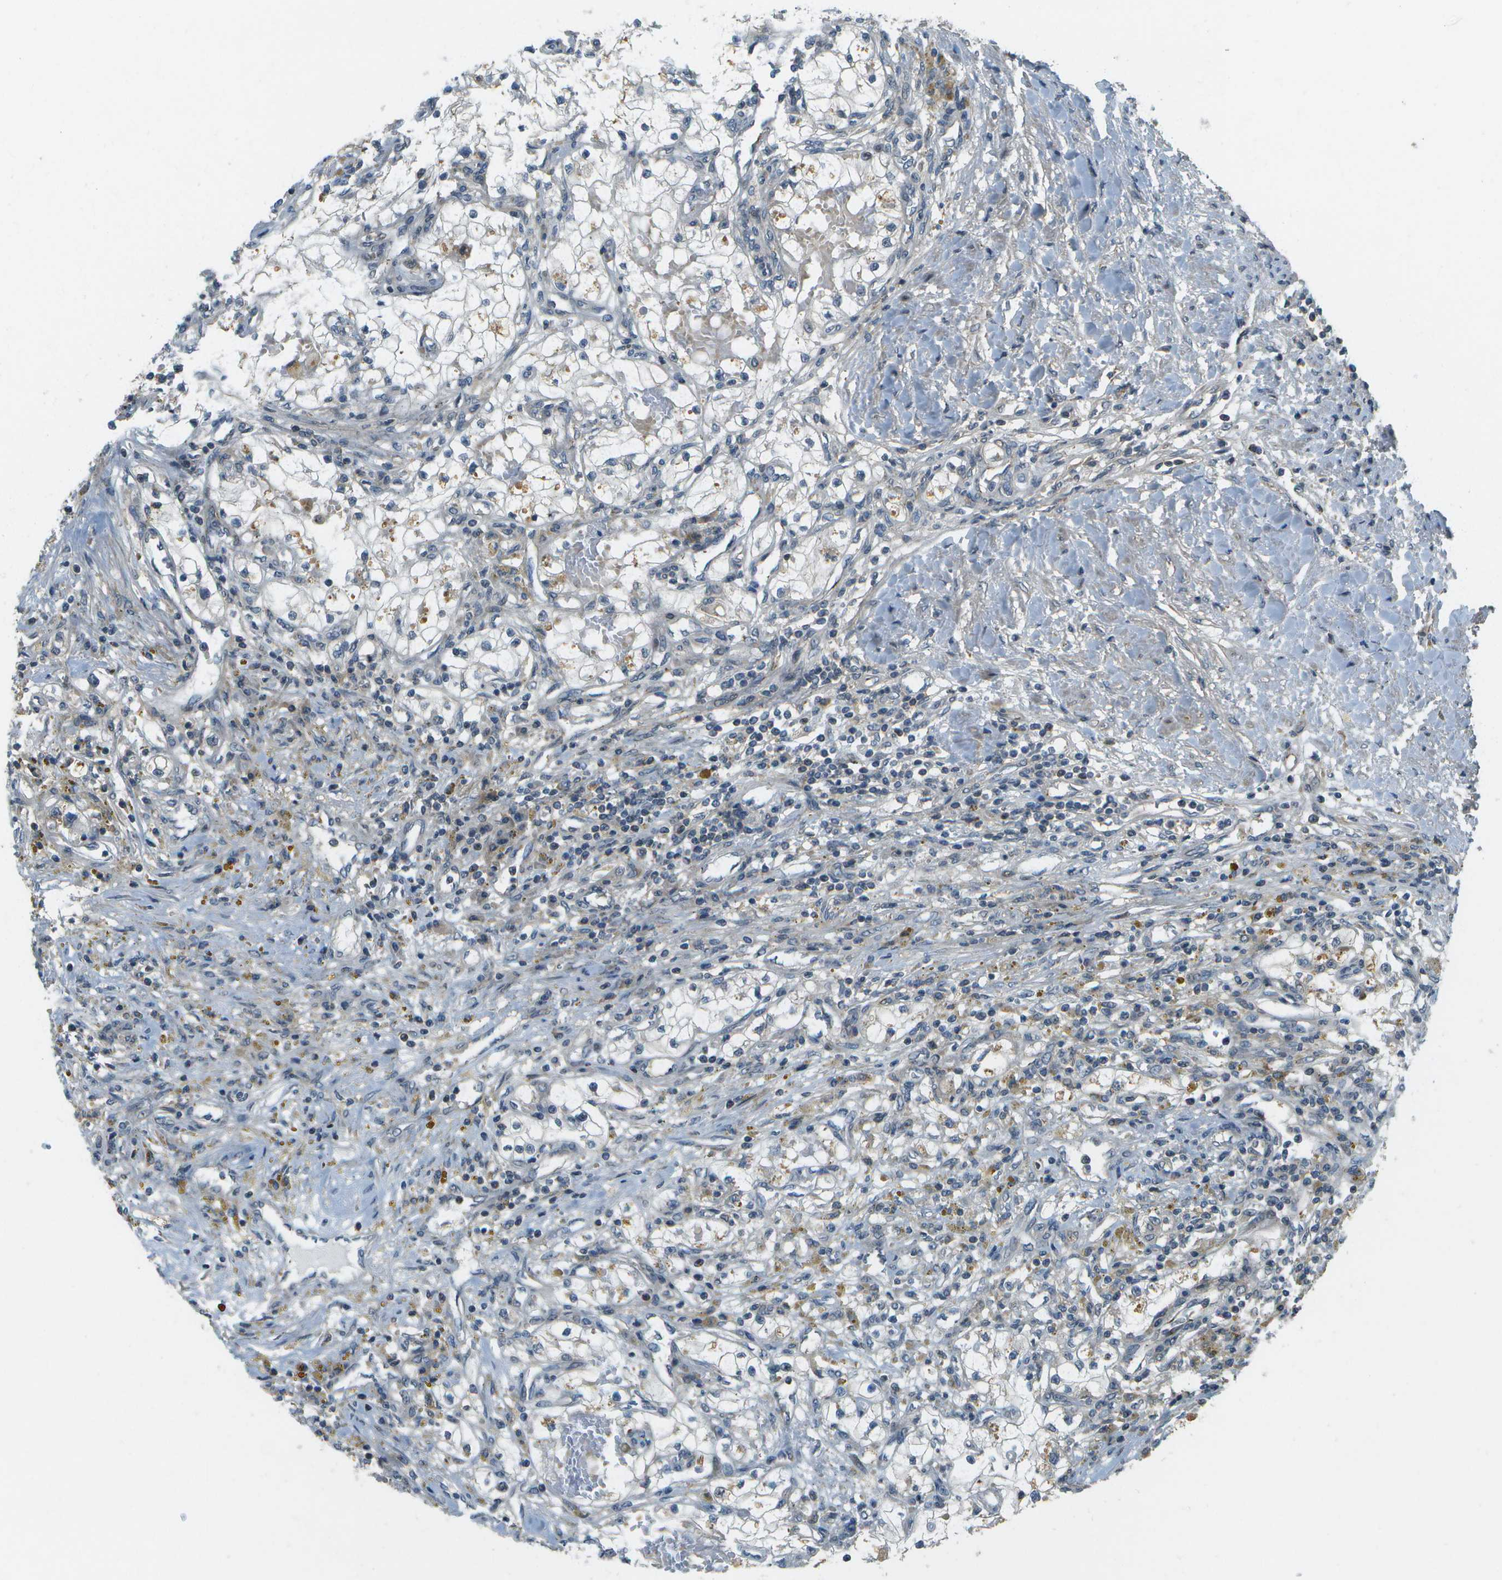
{"staining": {"intensity": "negative", "quantity": "none", "location": "none"}, "tissue": "renal cancer", "cell_type": "Tumor cells", "image_type": "cancer", "snomed": [{"axis": "morphology", "description": "Adenocarcinoma, NOS"}, {"axis": "topography", "description": "Kidney"}], "caption": "This is an immunohistochemistry image of human renal cancer (adenocarcinoma). There is no positivity in tumor cells.", "gene": "WNK2", "patient": {"sex": "male", "age": 68}}